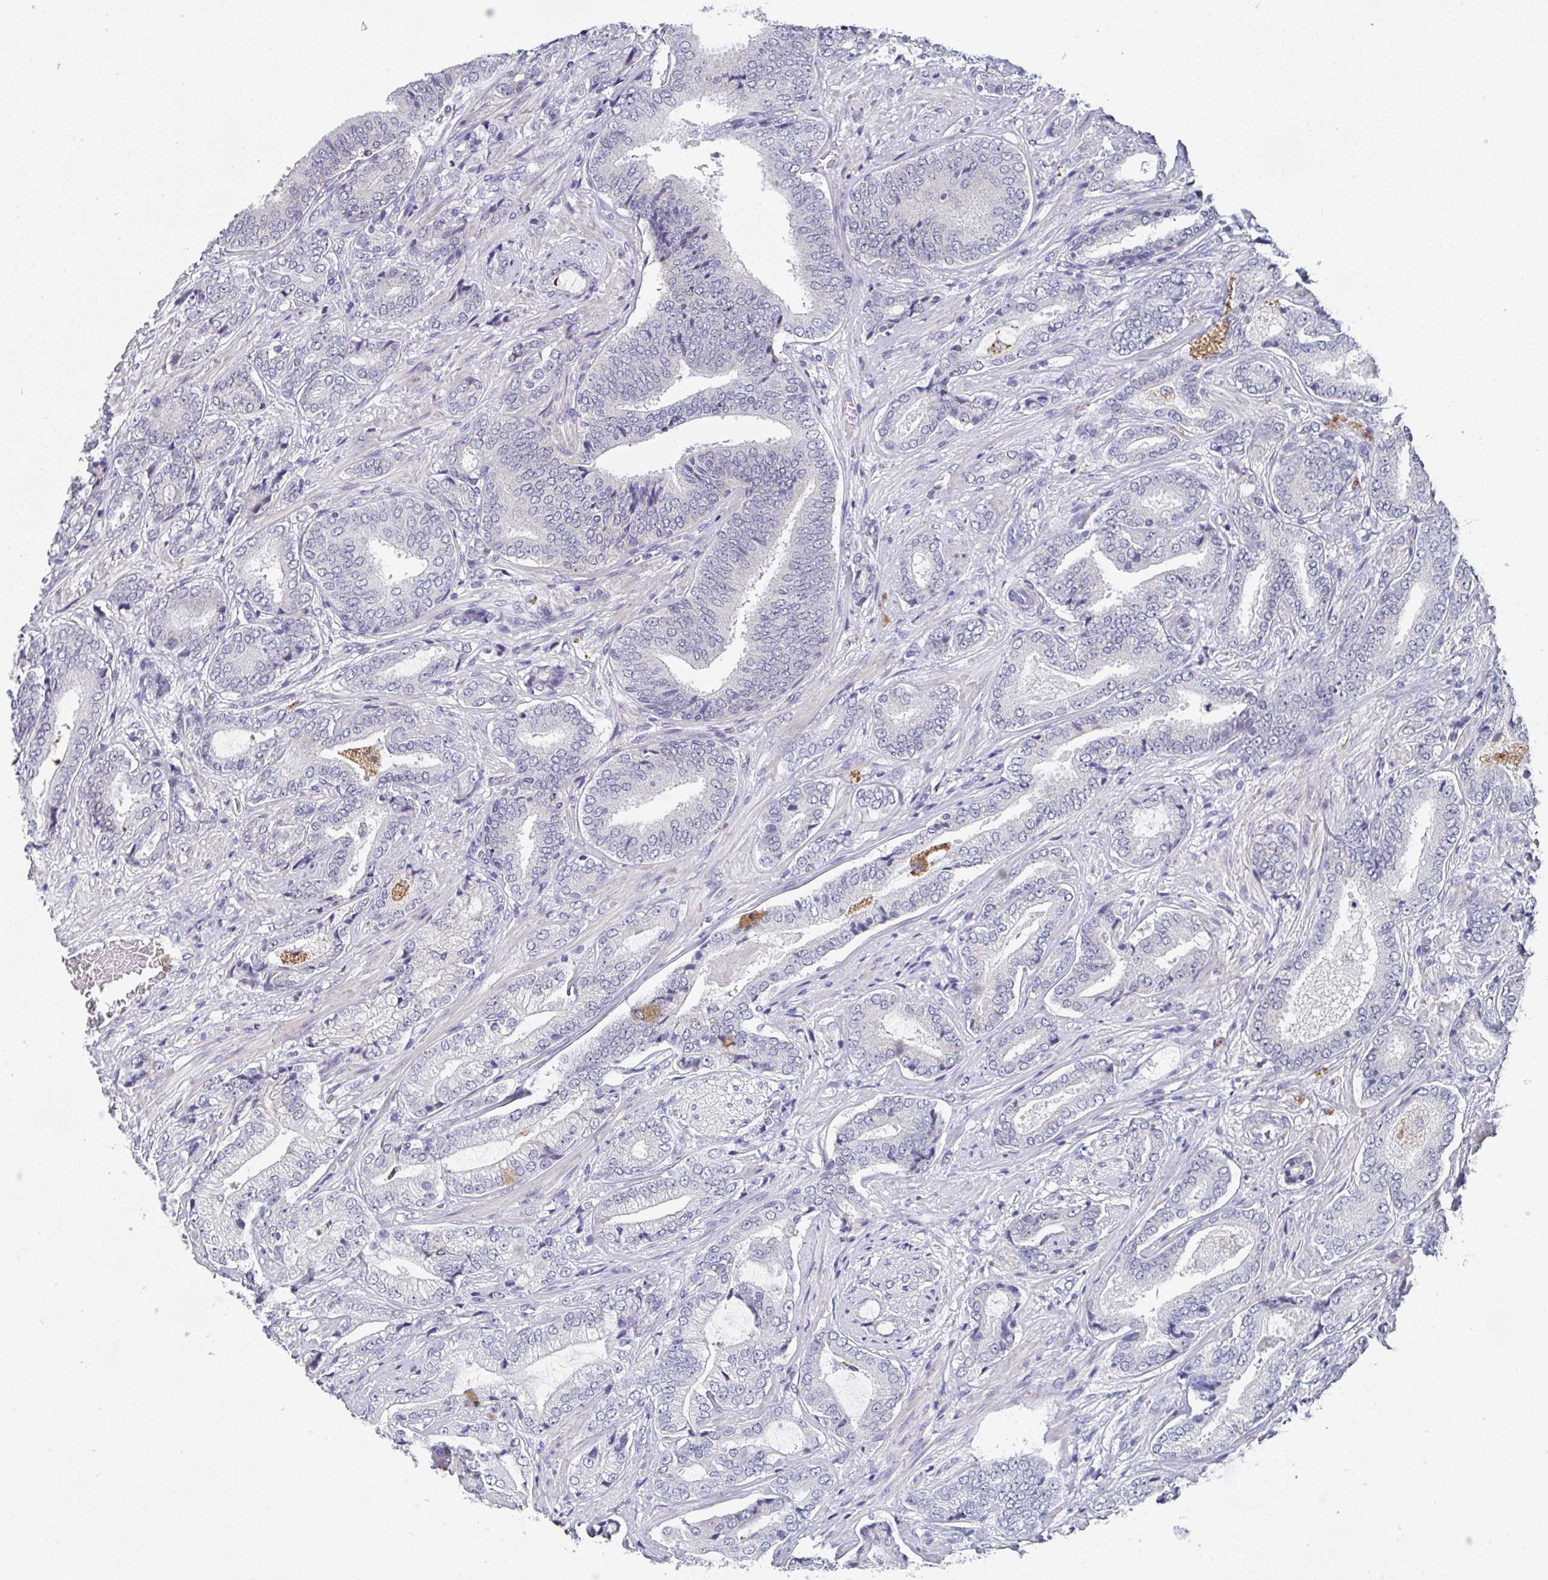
{"staining": {"intensity": "negative", "quantity": "none", "location": "none"}, "tissue": "prostate cancer", "cell_type": "Tumor cells", "image_type": "cancer", "snomed": [{"axis": "morphology", "description": "Adenocarcinoma, High grade"}, {"axis": "topography", "description": "Prostate"}], "caption": "Prostate cancer (adenocarcinoma (high-grade)) stained for a protein using immunohistochemistry (IHC) shows no staining tumor cells.", "gene": "NCF1", "patient": {"sex": "male", "age": 62}}